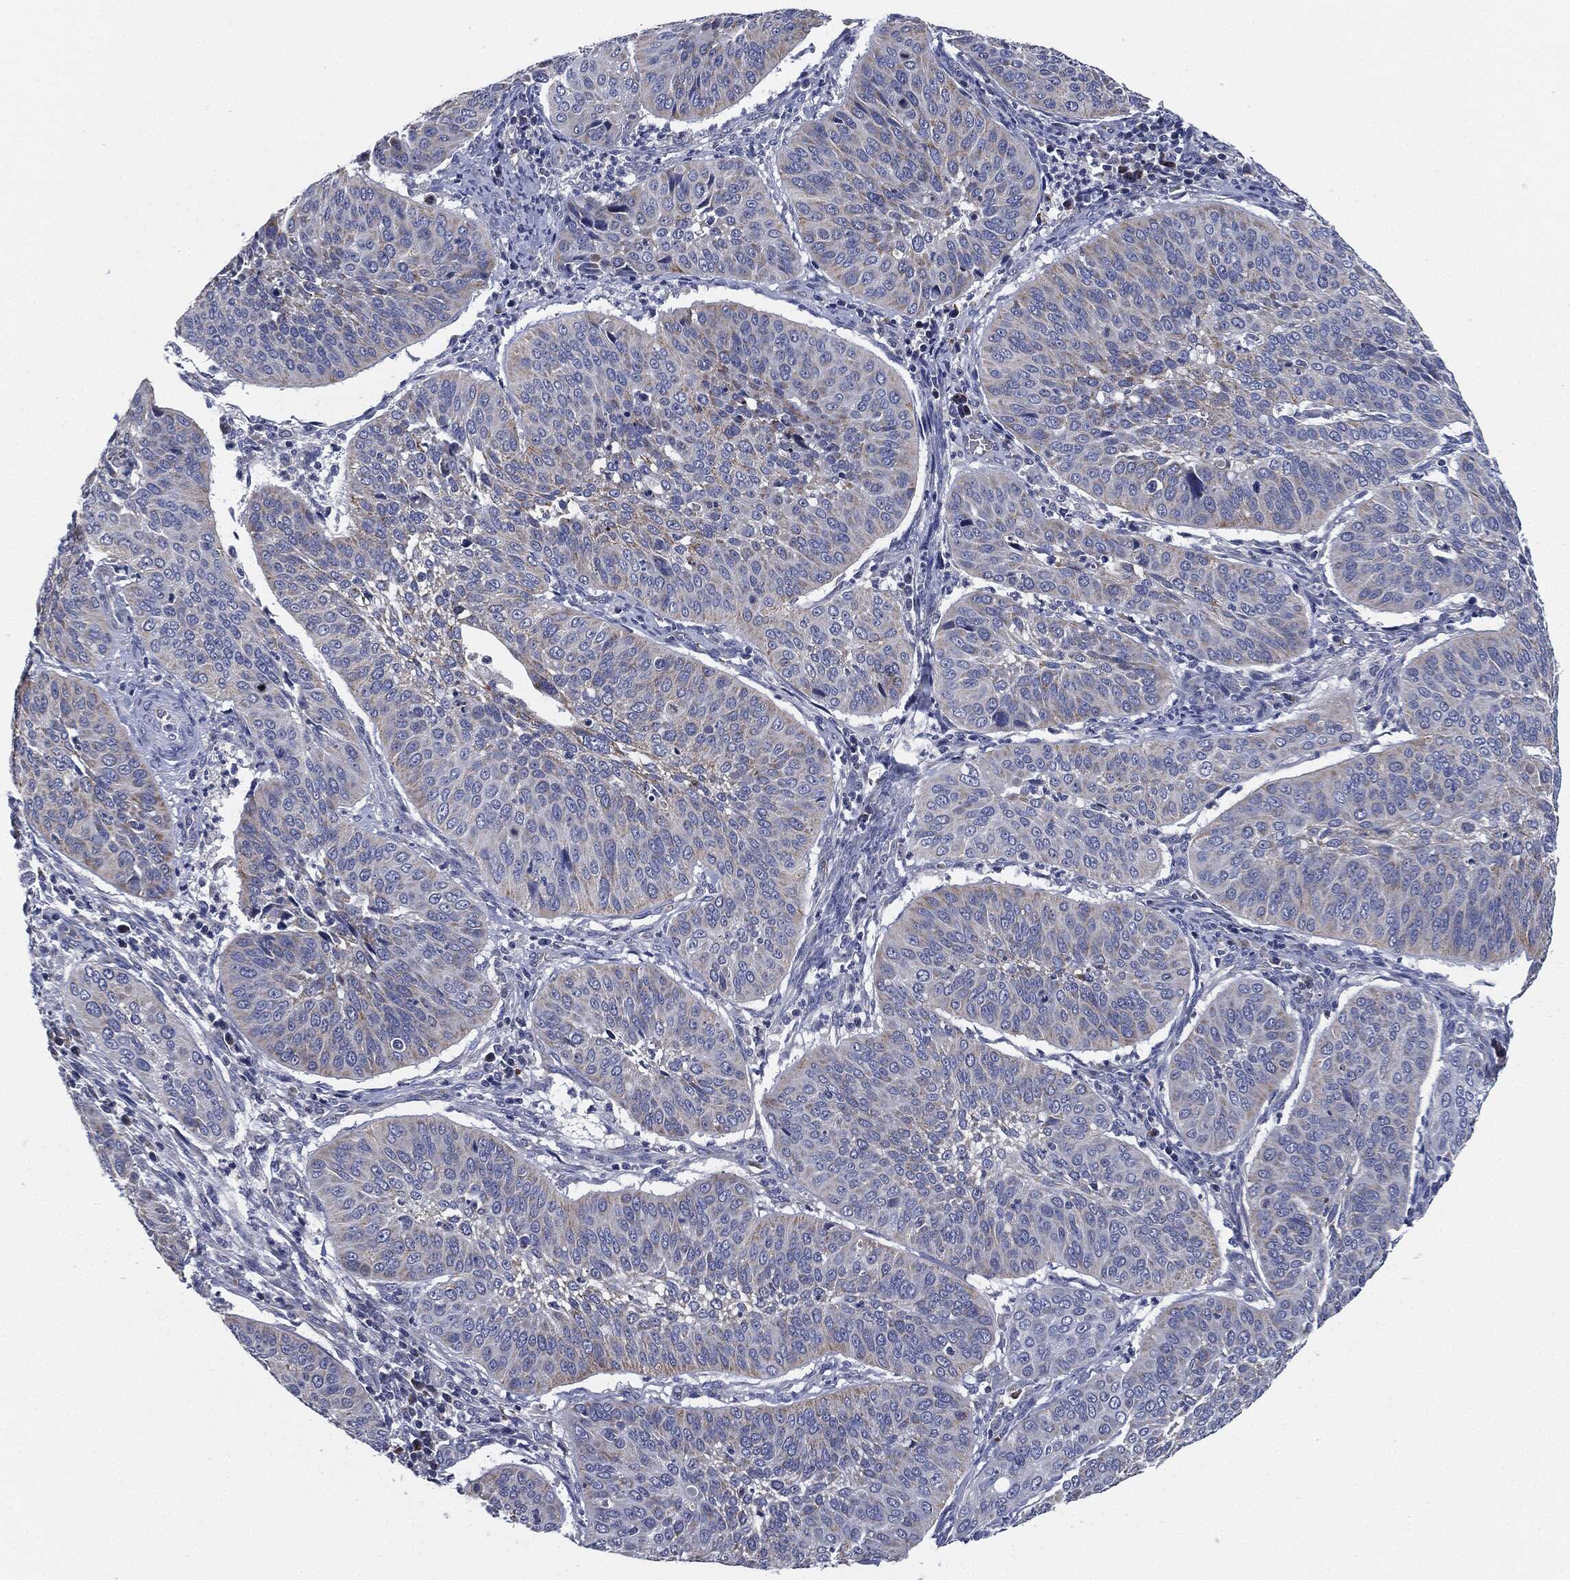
{"staining": {"intensity": "weak", "quantity": "<25%", "location": "cytoplasmic/membranous"}, "tissue": "cervical cancer", "cell_type": "Tumor cells", "image_type": "cancer", "snomed": [{"axis": "morphology", "description": "Normal tissue, NOS"}, {"axis": "morphology", "description": "Squamous cell carcinoma, NOS"}, {"axis": "topography", "description": "Cervix"}], "caption": "Immunohistochemistry histopathology image of cervical squamous cell carcinoma stained for a protein (brown), which exhibits no expression in tumor cells.", "gene": "SIGLEC9", "patient": {"sex": "female", "age": 39}}